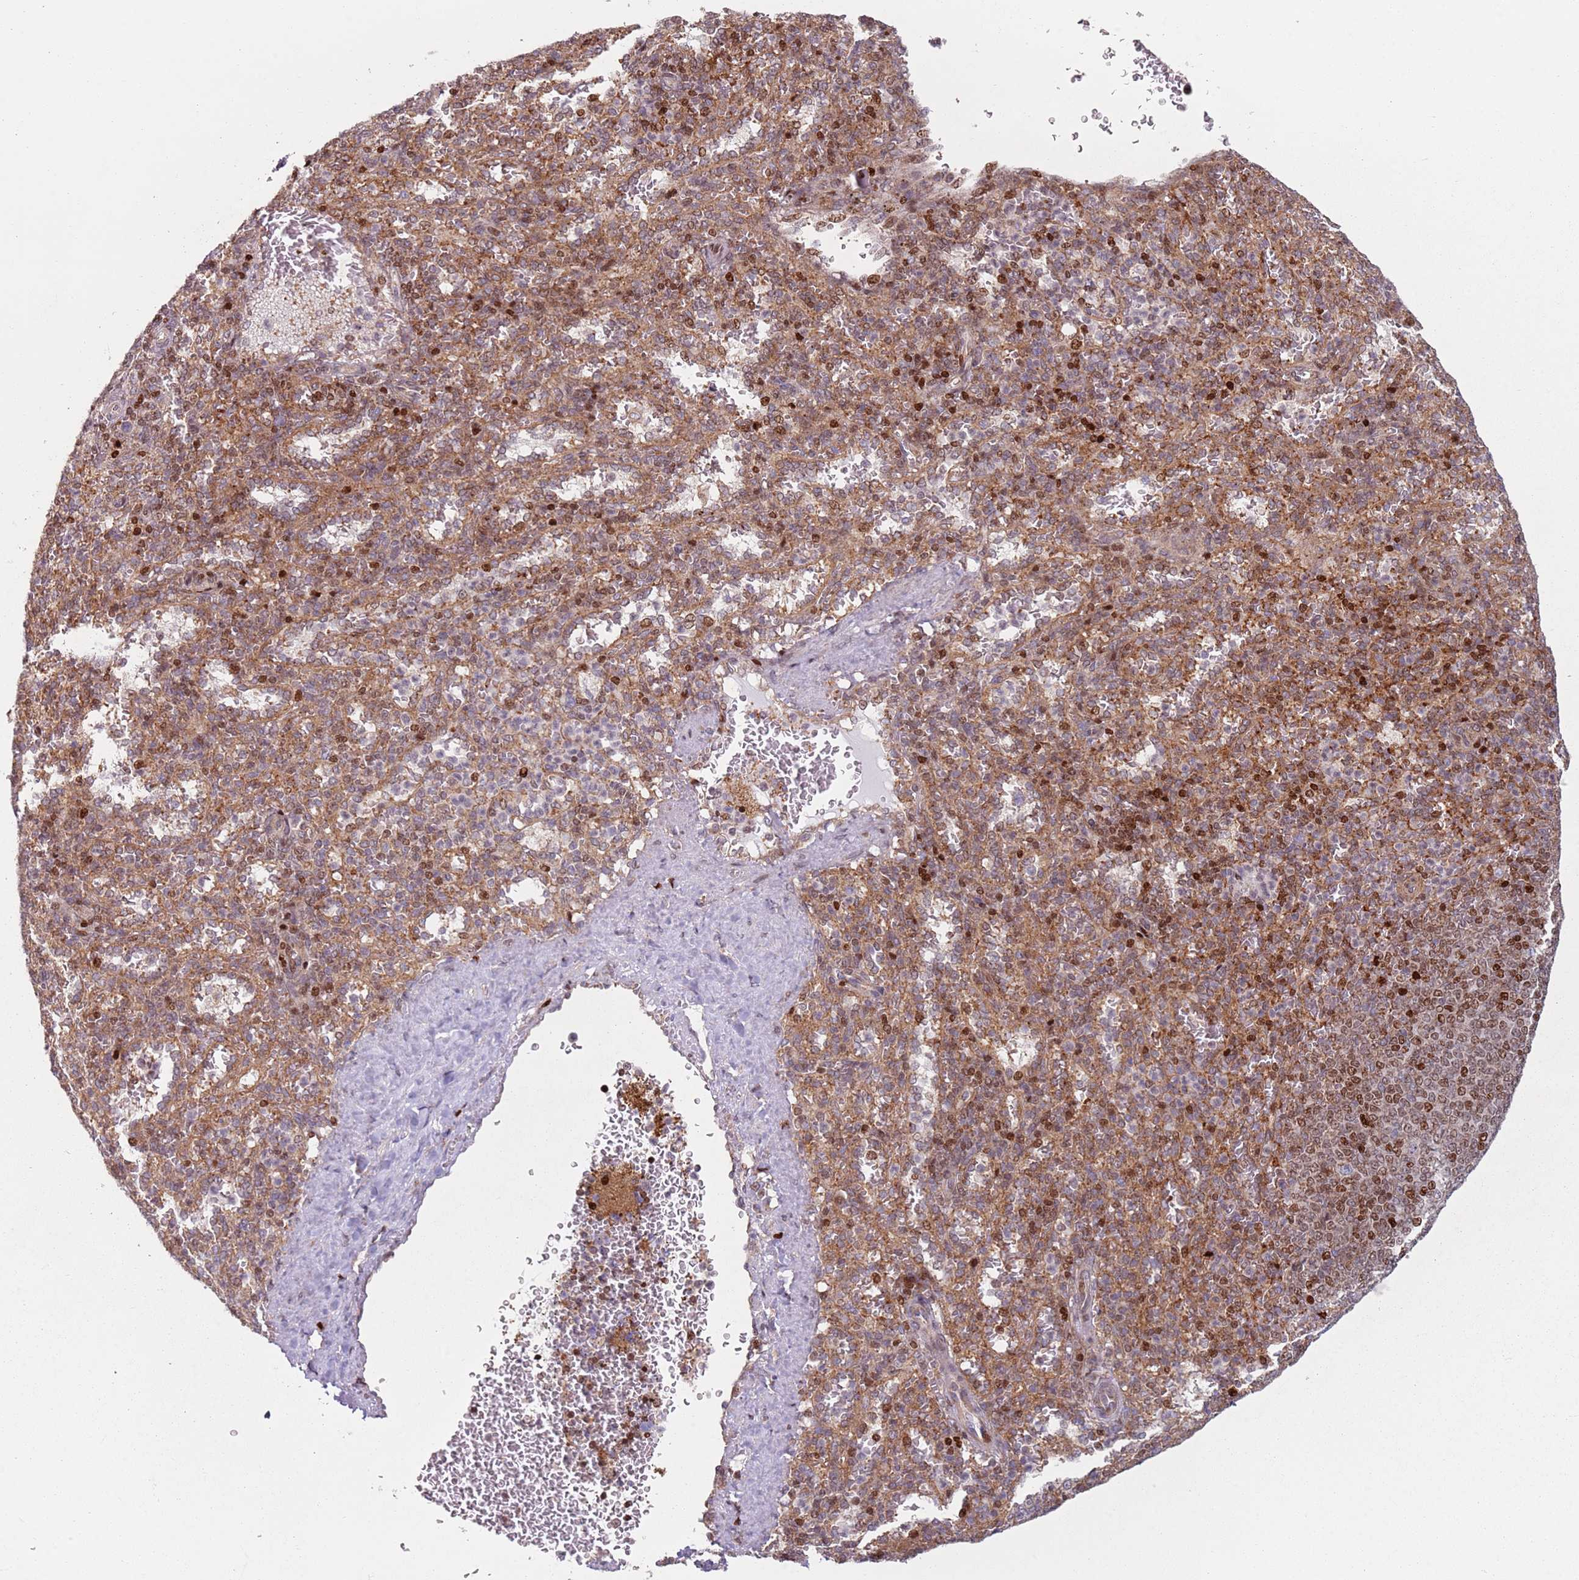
{"staining": {"intensity": "strong", "quantity": "25%-75%", "location": "cytoplasmic/membranous,nuclear"}, "tissue": "spleen", "cell_type": "Cells in red pulp", "image_type": "normal", "snomed": [{"axis": "morphology", "description": "Normal tissue, NOS"}, {"axis": "topography", "description": "Spleen"}], "caption": "DAB (3,3'-diaminobenzidine) immunohistochemical staining of normal spleen displays strong cytoplasmic/membranous,nuclear protein staining in about 25%-75% of cells in red pulp. The staining was performed using DAB, with brown indicating positive protein expression. Nuclei are stained blue with hematoxylin.", "gene": "HNRNPLL", "patient": {"sex": "female", "age": 21}}